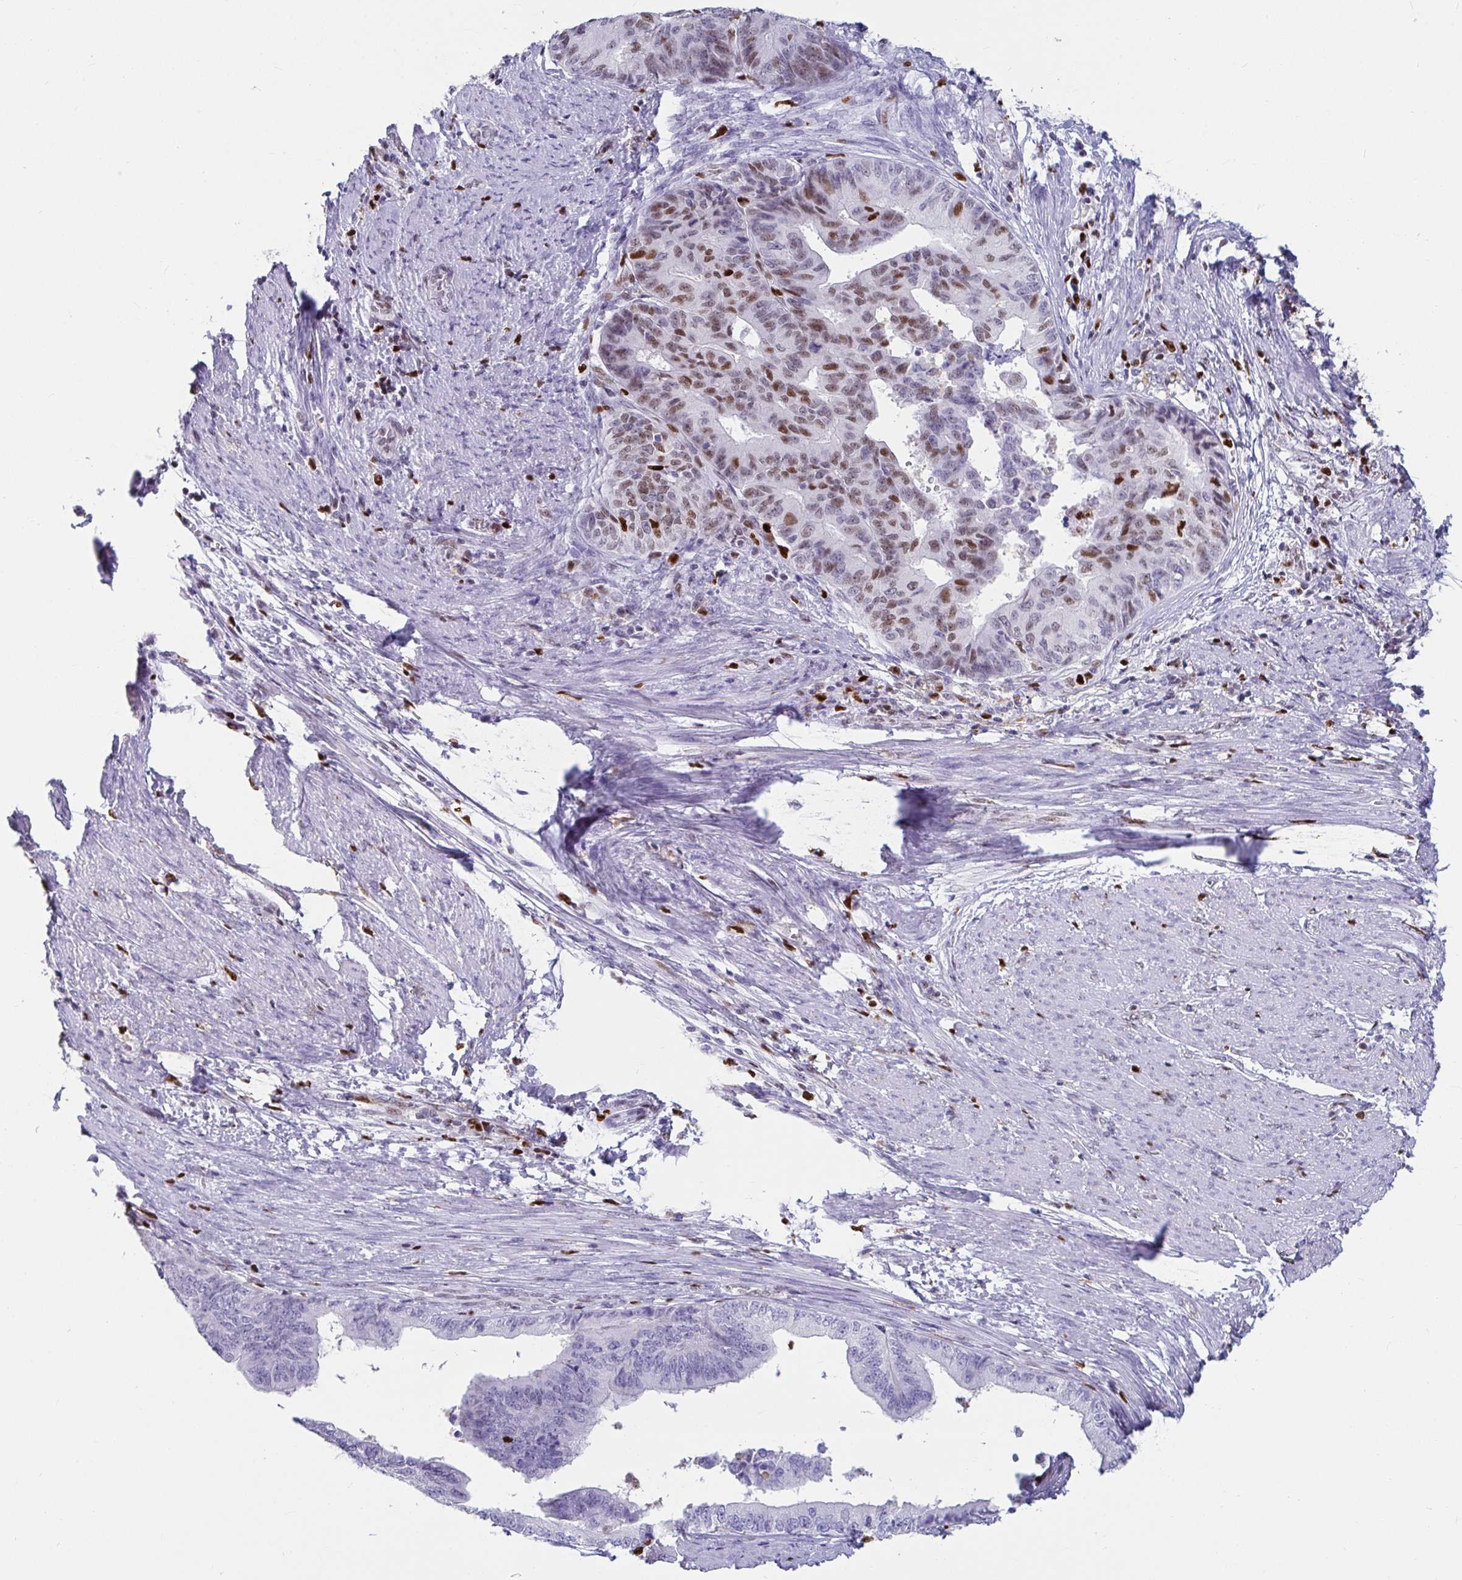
{"staining": {"intensity": "strong", "quantity": "25%-75%", "location": "nuclear"}, "tissue": "endometrial cancer", "cell_type": "Tumor cells", "image_type": "cancer", "snomed": [{"axis": "morphology", "description": "Adenocarcinoma, NOS"}, {"axis": "topography", "description": "Endometrium"}], "caption": "About 25%-75% of tumor cells in adenocarcinoma (endometrial) reveal strong nuclear protein staining as visualized by brown immunohistochemical staining.", "gene": "ZNF586", "patient": {"sex": "female", "age": 65}}